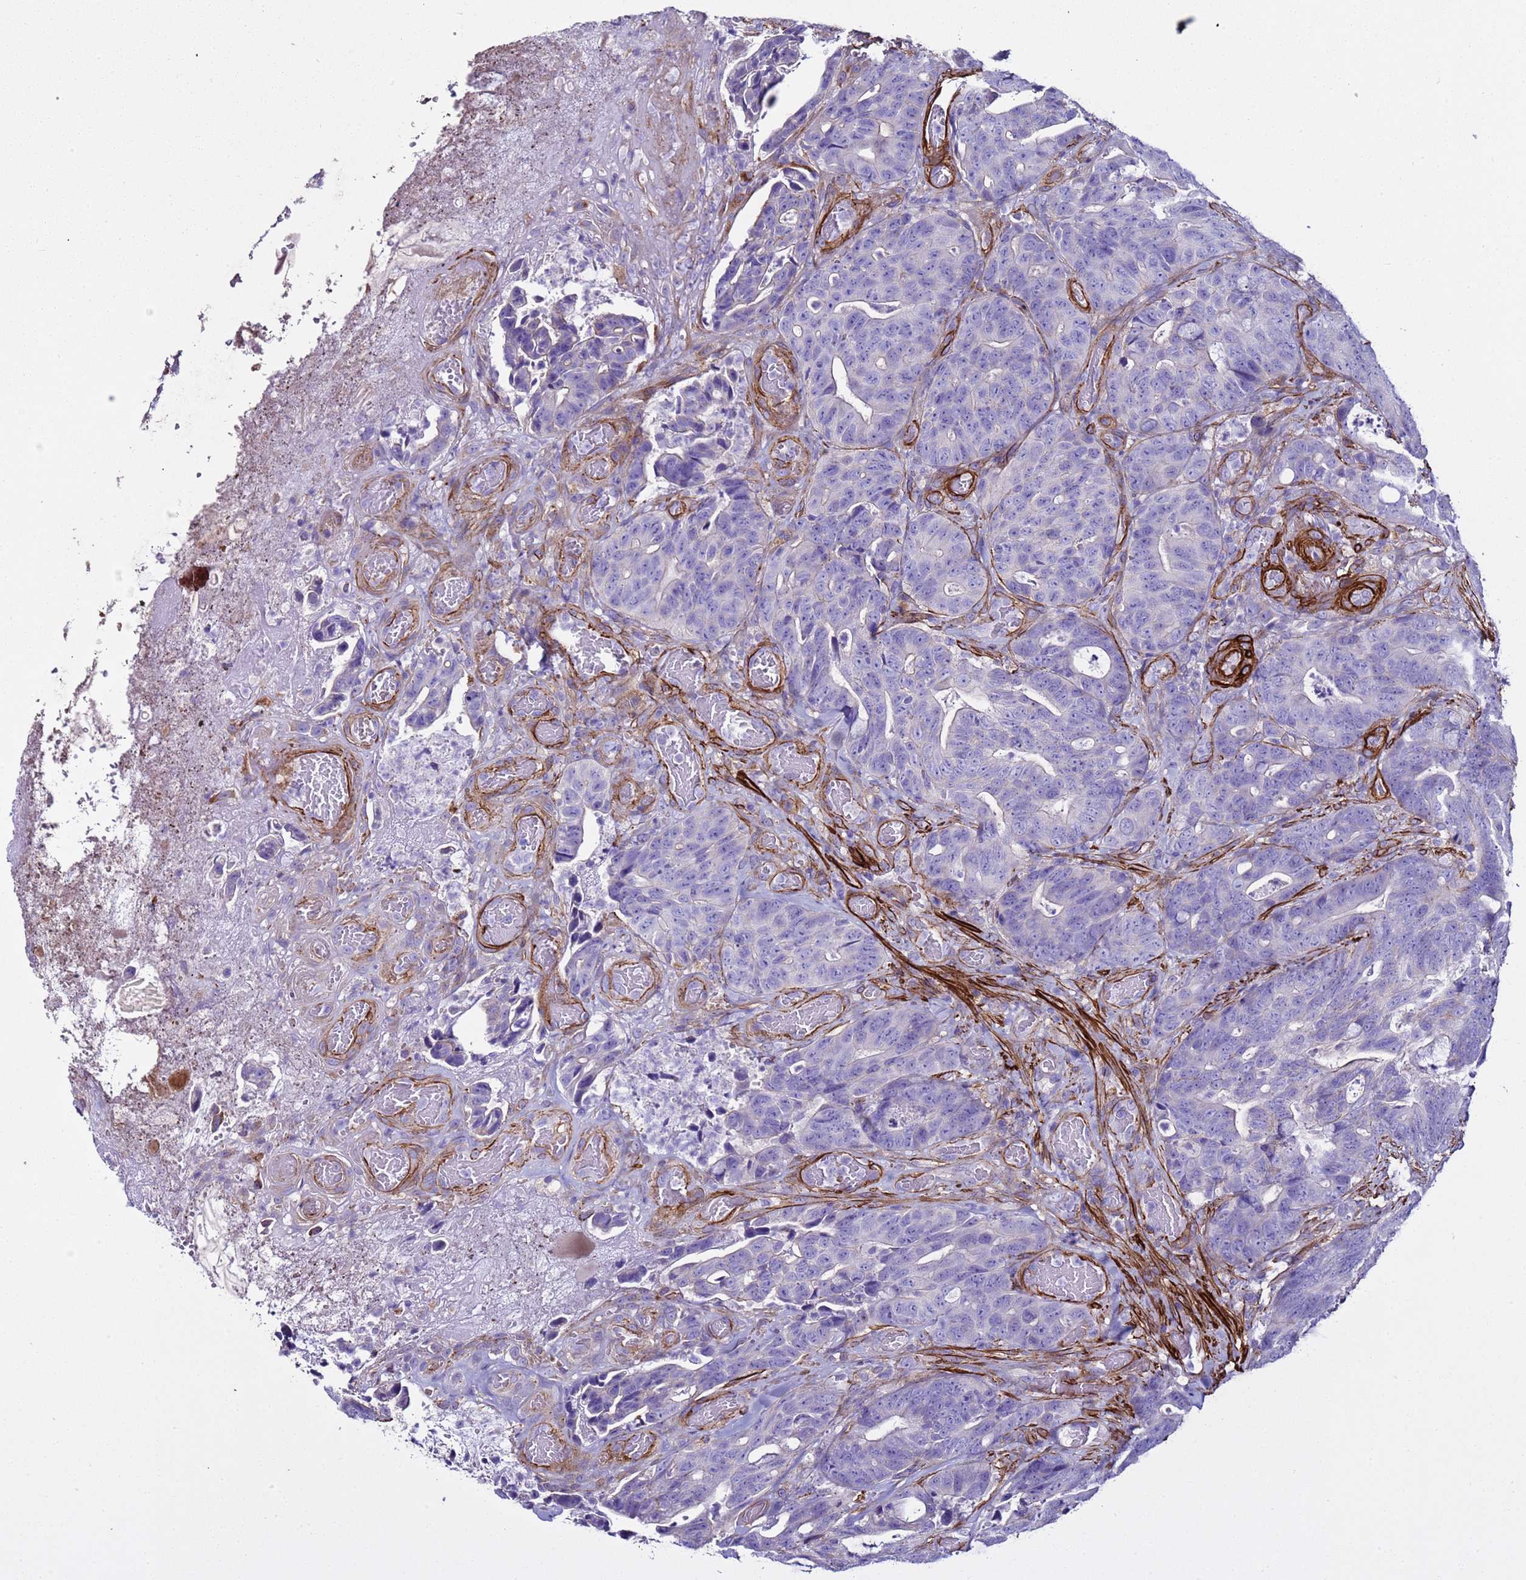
{"staining": {"intensity": "negative", "quantity": "none", "location": "none"}, "tissue": "colorectal cancer", "cell_type": "Tumor cells", "image_type": "cancer", "snomed": [{"axis": "morphology", "description": "Adenocarcinoma, NOS"}, {"axis": "topography", "description": "Colon"}], "caption": "IHC image of neoplastic tissue: adenocarcinoma (colorectal) stained with DAB (3,3'-diaminobenzidine) demonstrates no significant protein expression in tumor cells.", "gene": "RABL2B", "patient": {"sex": "female", "age": 82}}